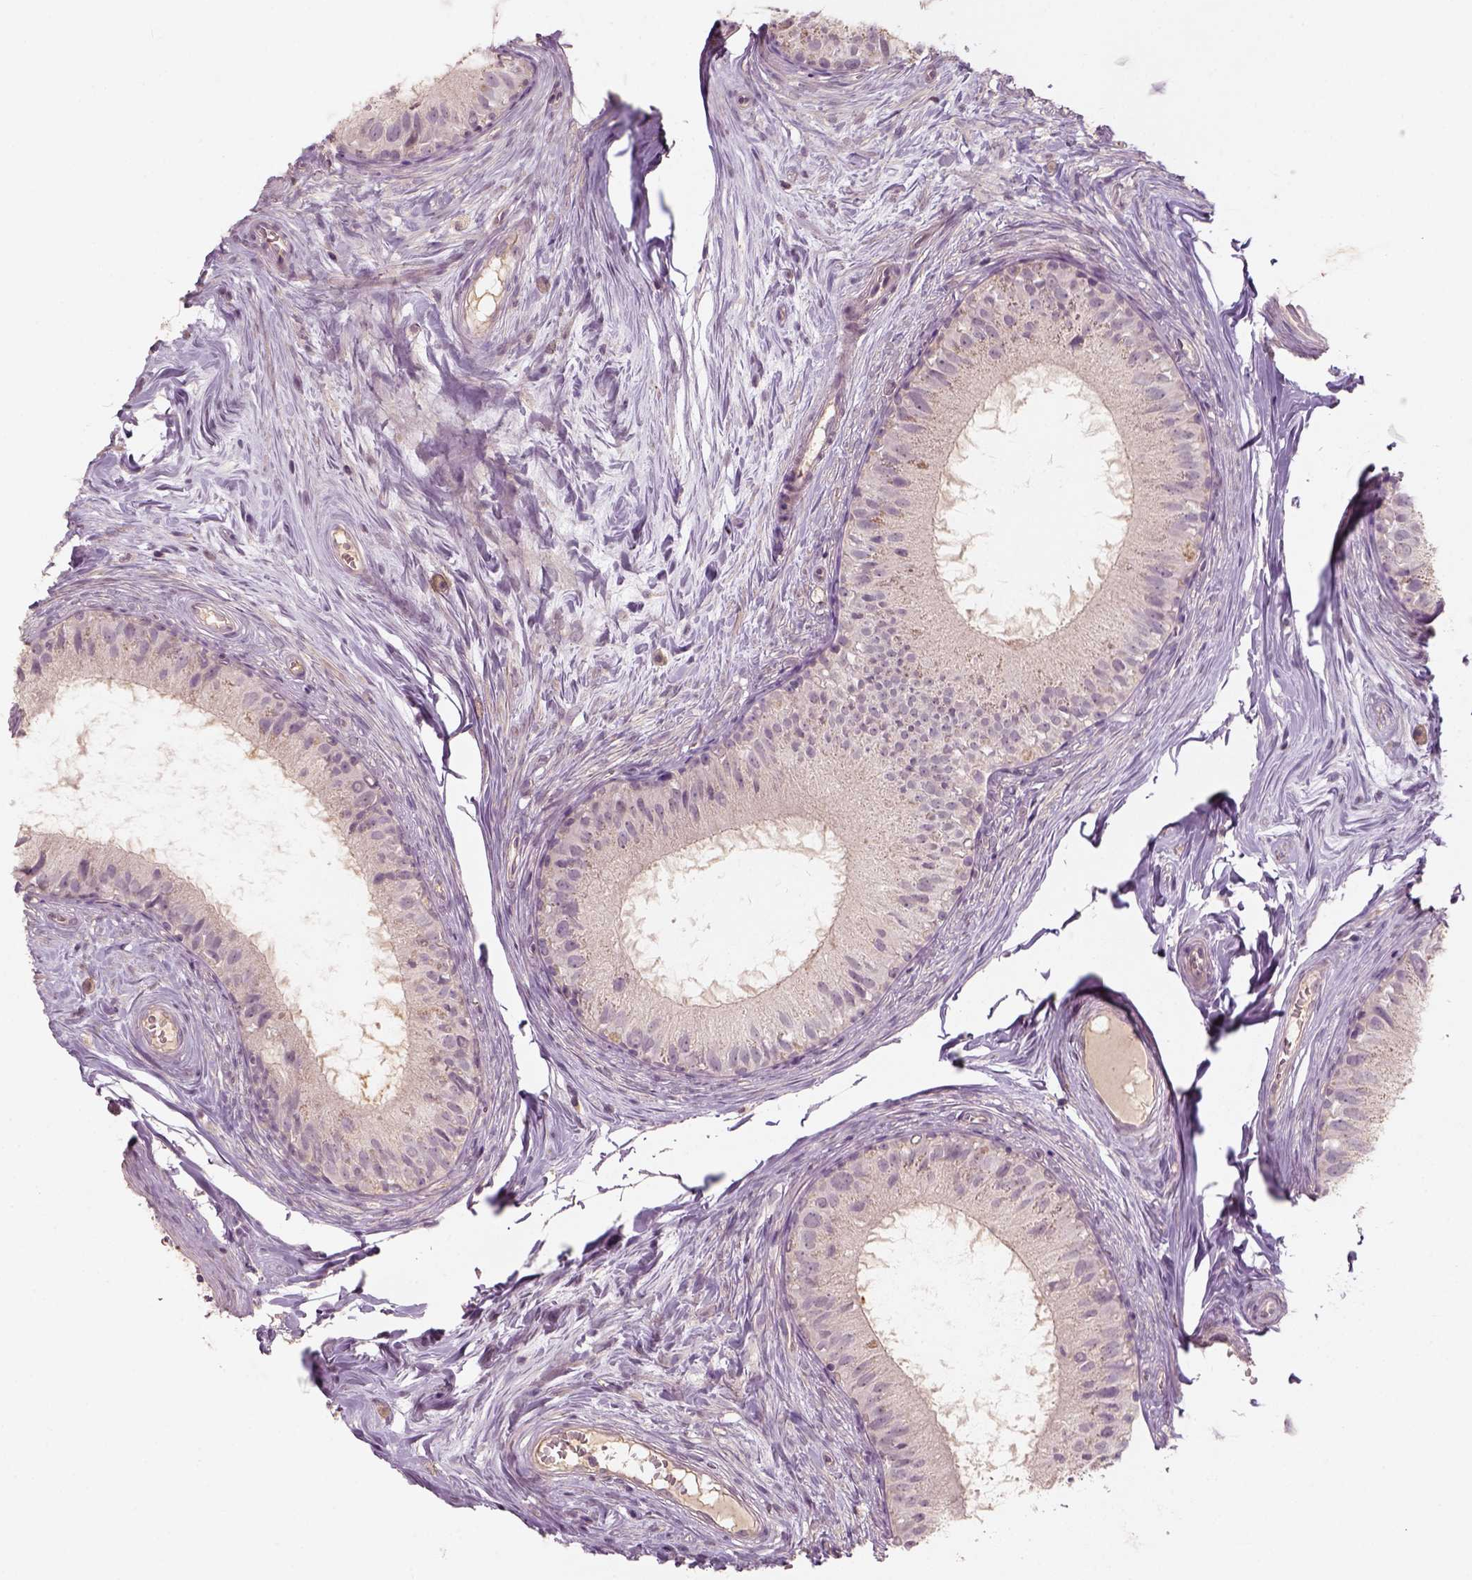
{"staining": {"intensity": "weak", "quantity": "<25%", "location": "cytoplasmic/membranous"}, "tissue": "epididymis", "cell_type": "Glandular cells", "image_type": "normal", "snomed": [{"axis": "morphology", "description": "Normal tissue, NOS"}, {"axis": "topography", "description": "Epididymis"}], "caption": "This is a histopathology image of immunohistochemistry (IHC) staining of normal epididymis, which shows no positivity in glandular cells. Brightfield microscopy of immunohistochemistry (IHC) stained with DAB (3,3'-diaminobenzidine) (brown) and hematoxylin (blue), captured at high magnification.", "gene": "AQP9", "patient": {"sex": "male", "age": 45}}